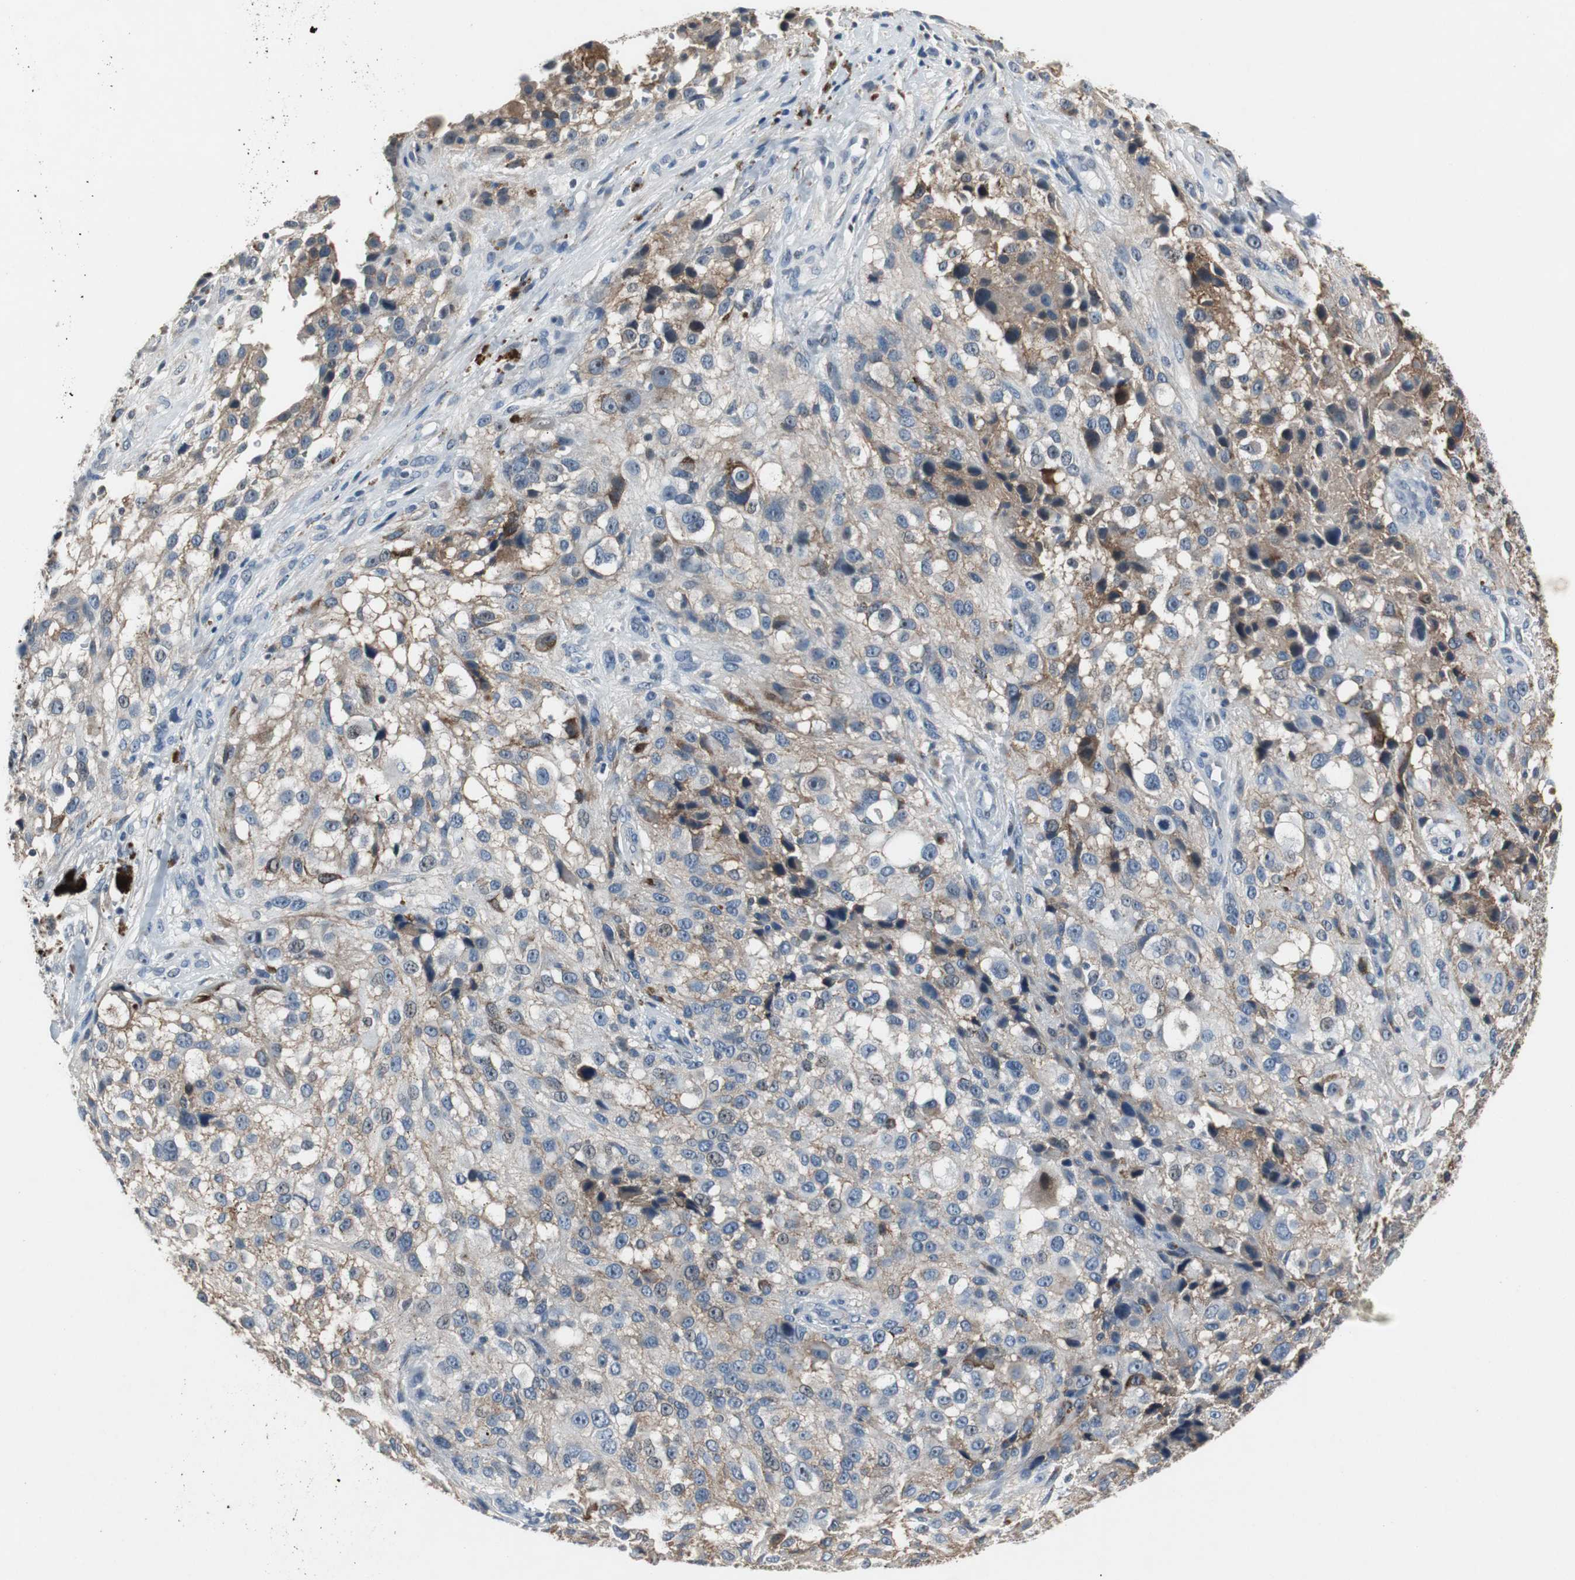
{"staining": {"intensity": "strong", "quantity": ">75%", "location": "cytoplasmic/membranous"}, "tissue": "melanoma", "cell_type": "Tumor cells", "image_type": "cancer", "snomed": [{"axis": "morphology", "description": "Necrosis, NOS"}, {"axis": "morphology", "description": "Malignant melanoma, NOS"}, {"axis": "topography", "description": "Skin"}], "caption": "Melanoma stained with DAB (3,3'-diaminobenzidine) immunohistochemistry exhibits high levels of strong cytoplasmic/membranous positivity in about >75% of tumor cells. Using DAB (brown) and hematoxylin (blue) stains, captured at high magnification using brightfield microscopy.", "gene": "PCYT1B", "patient": {"sex": "female", "age": 87}}